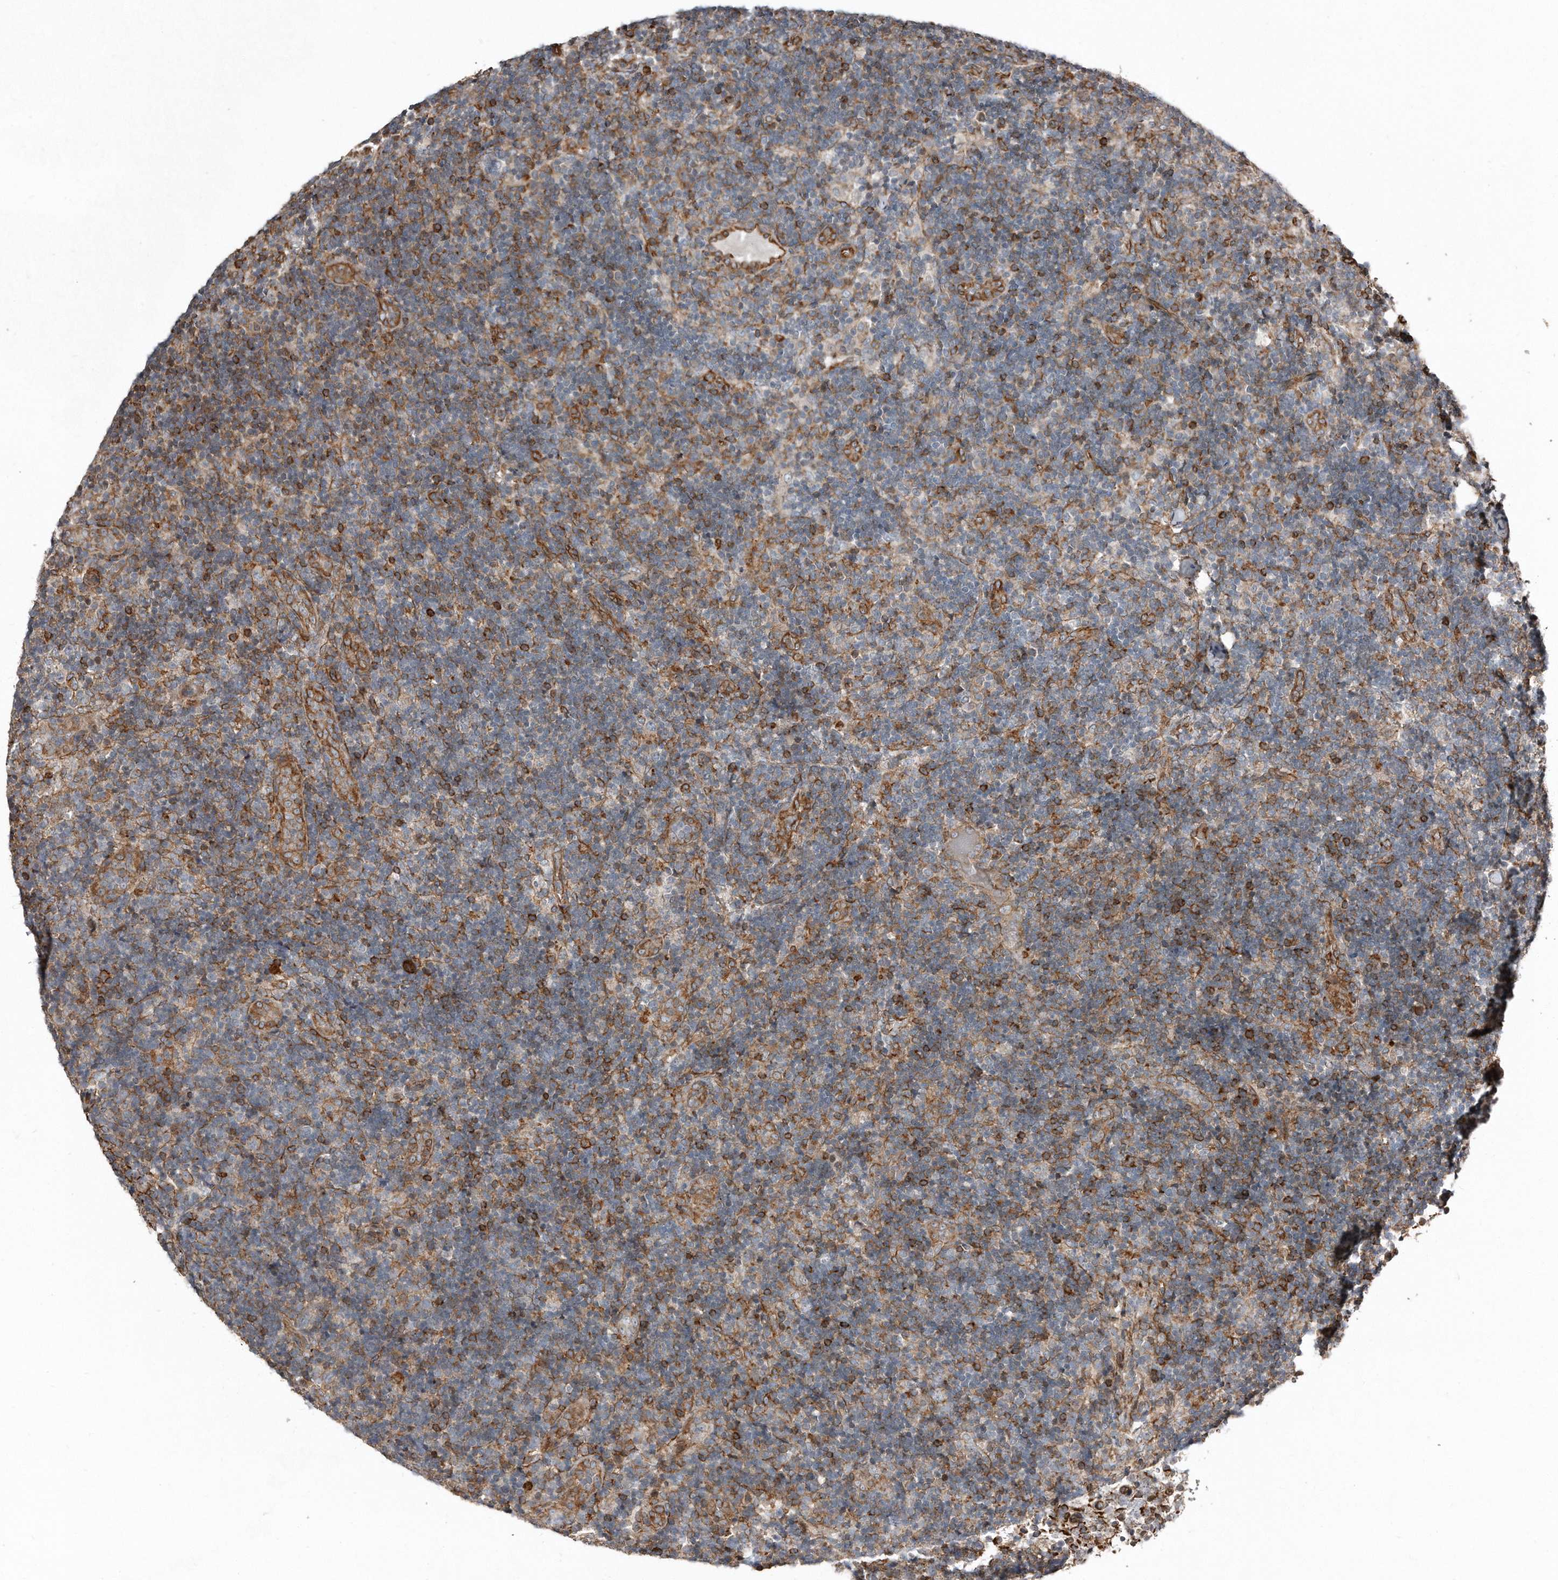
{"staining": {"intensity": "negative", "quantity": "none", "location": "none"}, "tissue": "lymph node", "cell_type": "Germinal center cells", "image_type": "normal", "snomed": [{"axis": "morphology", "description": "Normal tissue, NOS"}, {"axis": "topography", "description": "Lymph node"}], "caption": "This is an immunohistochemistry (IHC) histopathology image of unremarkable human lymph node. There is no positivity in germinal center cells.", "gene": "SNAP47", "patient": {"sex": "female", "age": 22}}